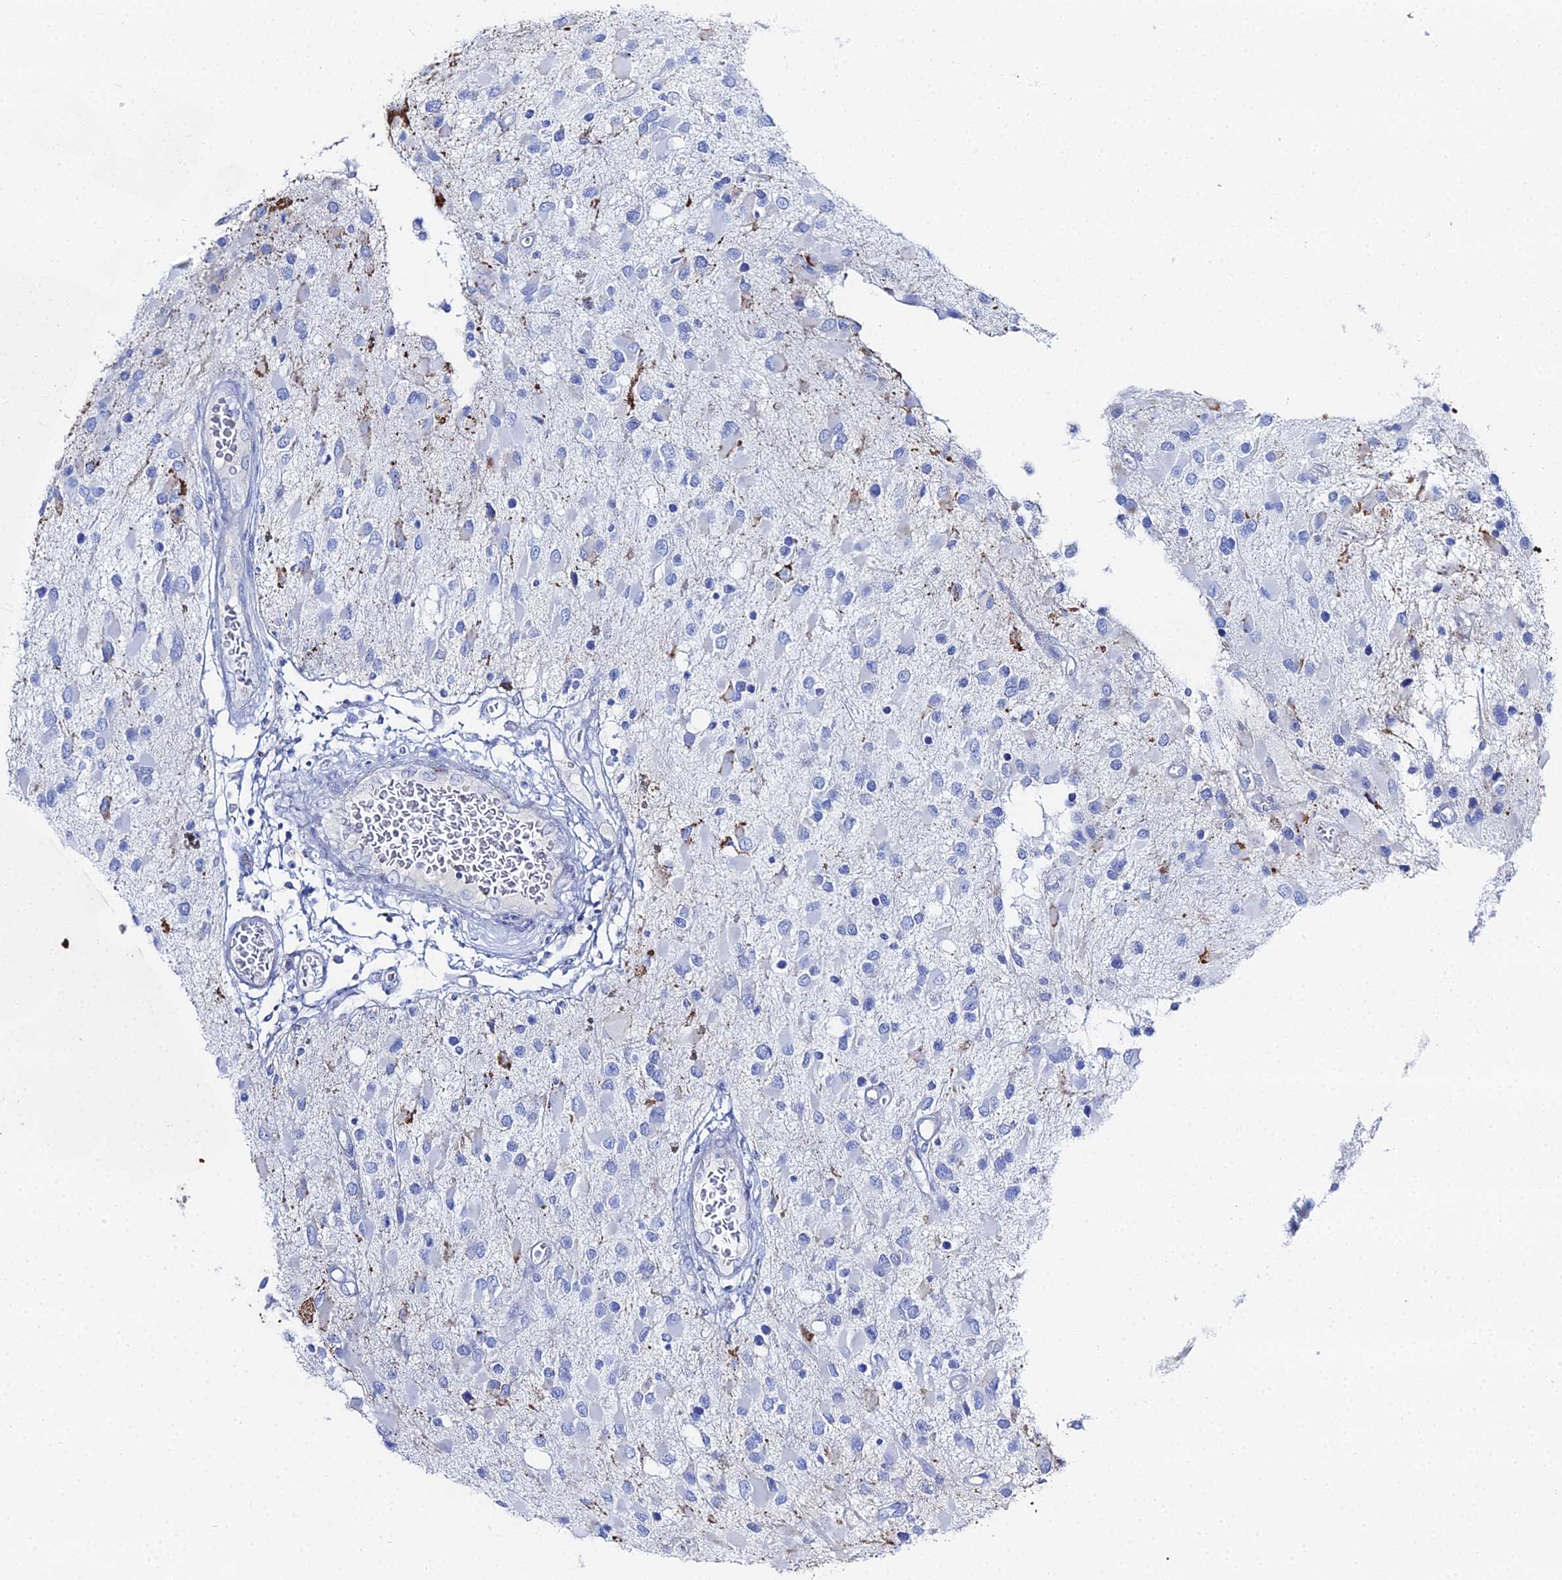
{"staining": {"intensity": "negative", "quantity": "none", "location": "none"}, "tissue": "glioma", "cell_type": "Tumor cells", "image_type": "cancer", "snomed": [{"axis": "morphology", "description": "Glioma, malignant, High grade"}, {"axis": "topography", "description": "Brain"}], "caption": "A high-resolution photomicrograph shows immunohistochemistry staining of glioma, which exhibits no significant positivity in tumor cells.", "gene": "DHX34", "patient": {"sex": "male", "age": 53}}